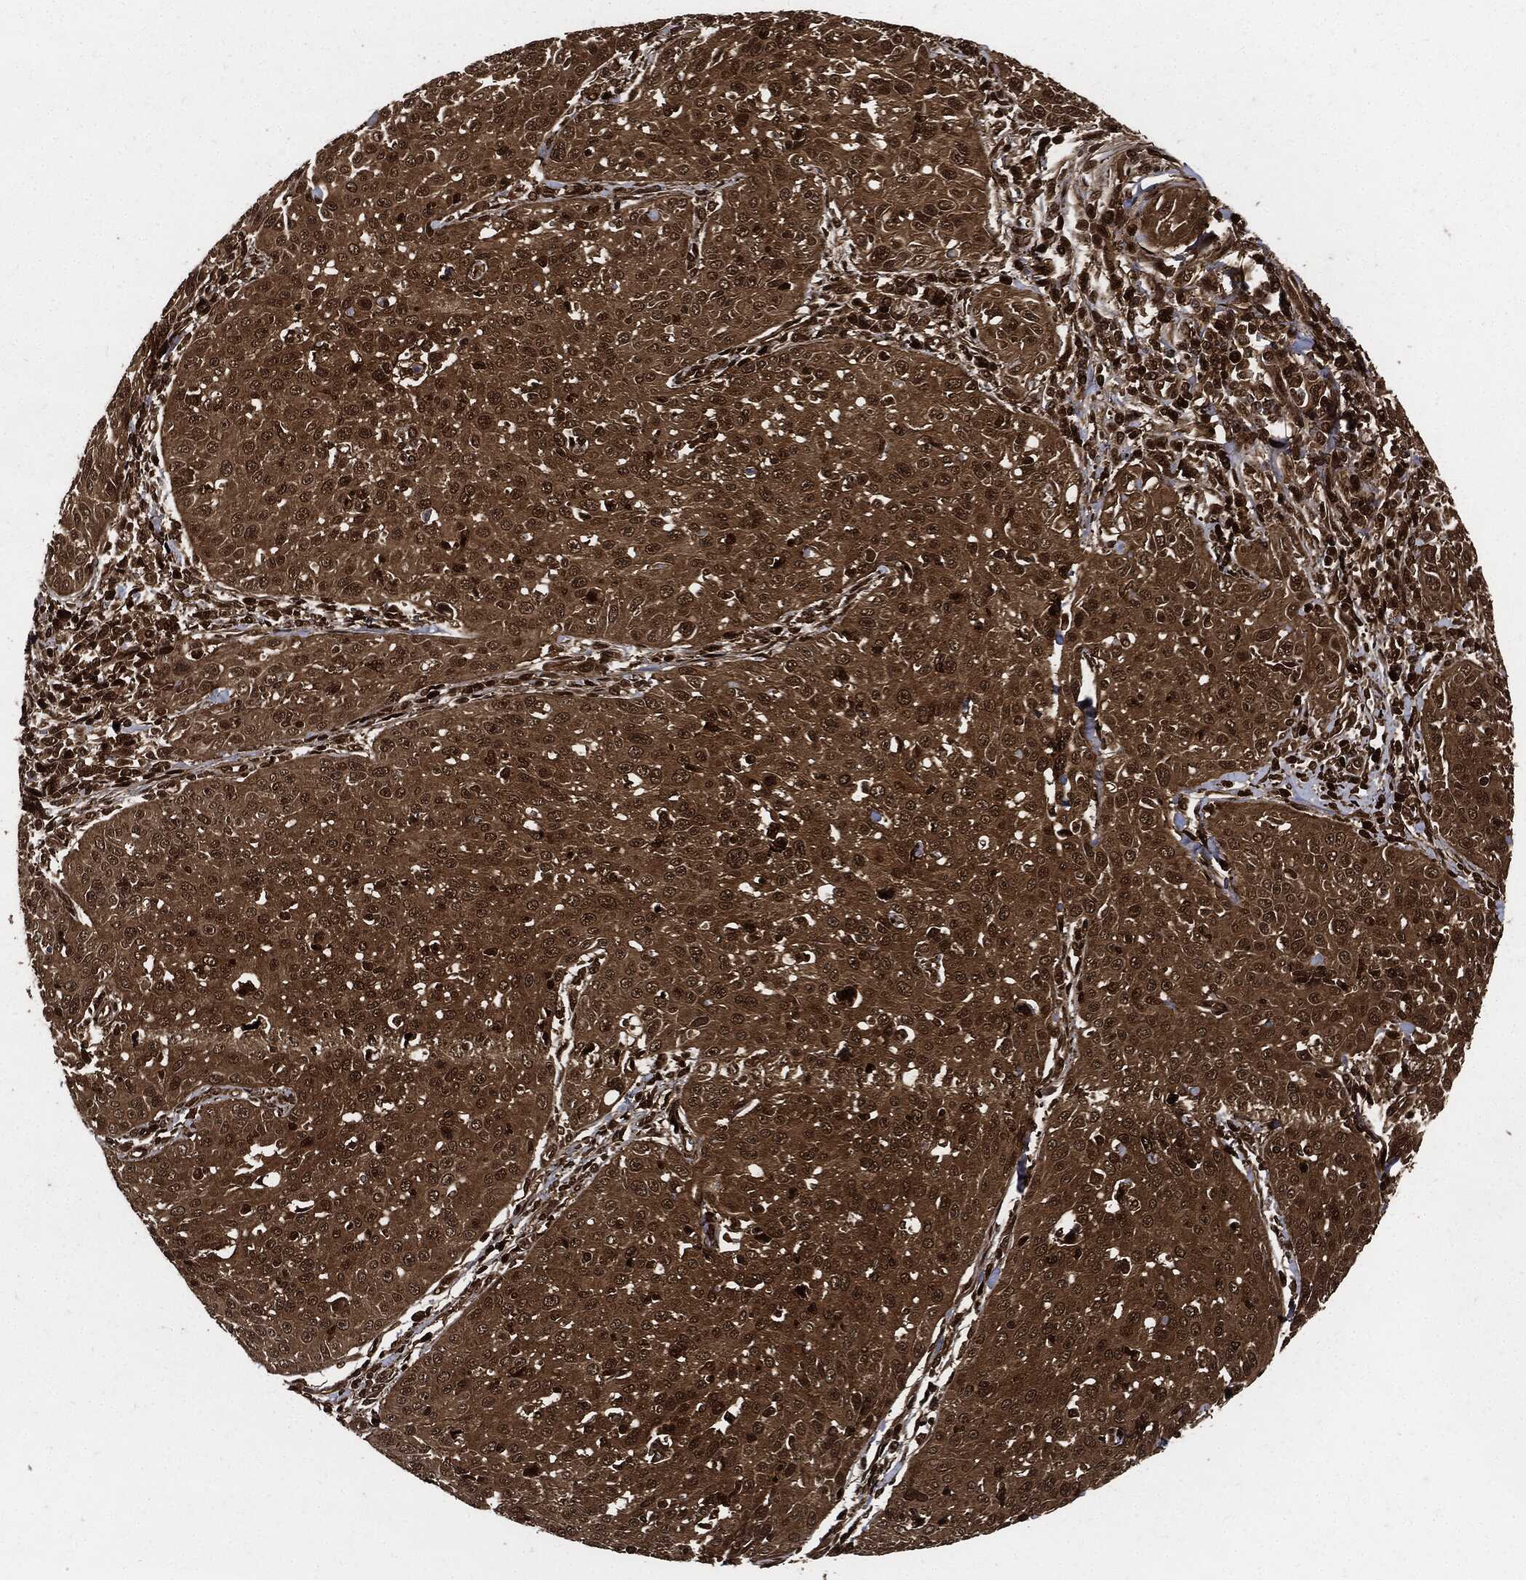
{"staining": {"intensity": "moderate", "quantity": ">75%", "location": "cytoplasmic/membranous,nuclear"}, "tissue": "cervical cancer", "cell_type": "Tumor cells", "image_type": "cancer", "snomed": [{"axis": "morphology", "description": "Squamous cell carcinoma, NOS"}, {"axis": "topography", "description": "Cervix"}], "caption": "The histopathology image demonstrates a brown stain indicating the presence of a protein in the cytoplasmic/membranous and nuclear of tumor cells in cervical cancer.", "gene": "YWHAB", "patient": {"sex": "female", "age": 26}}